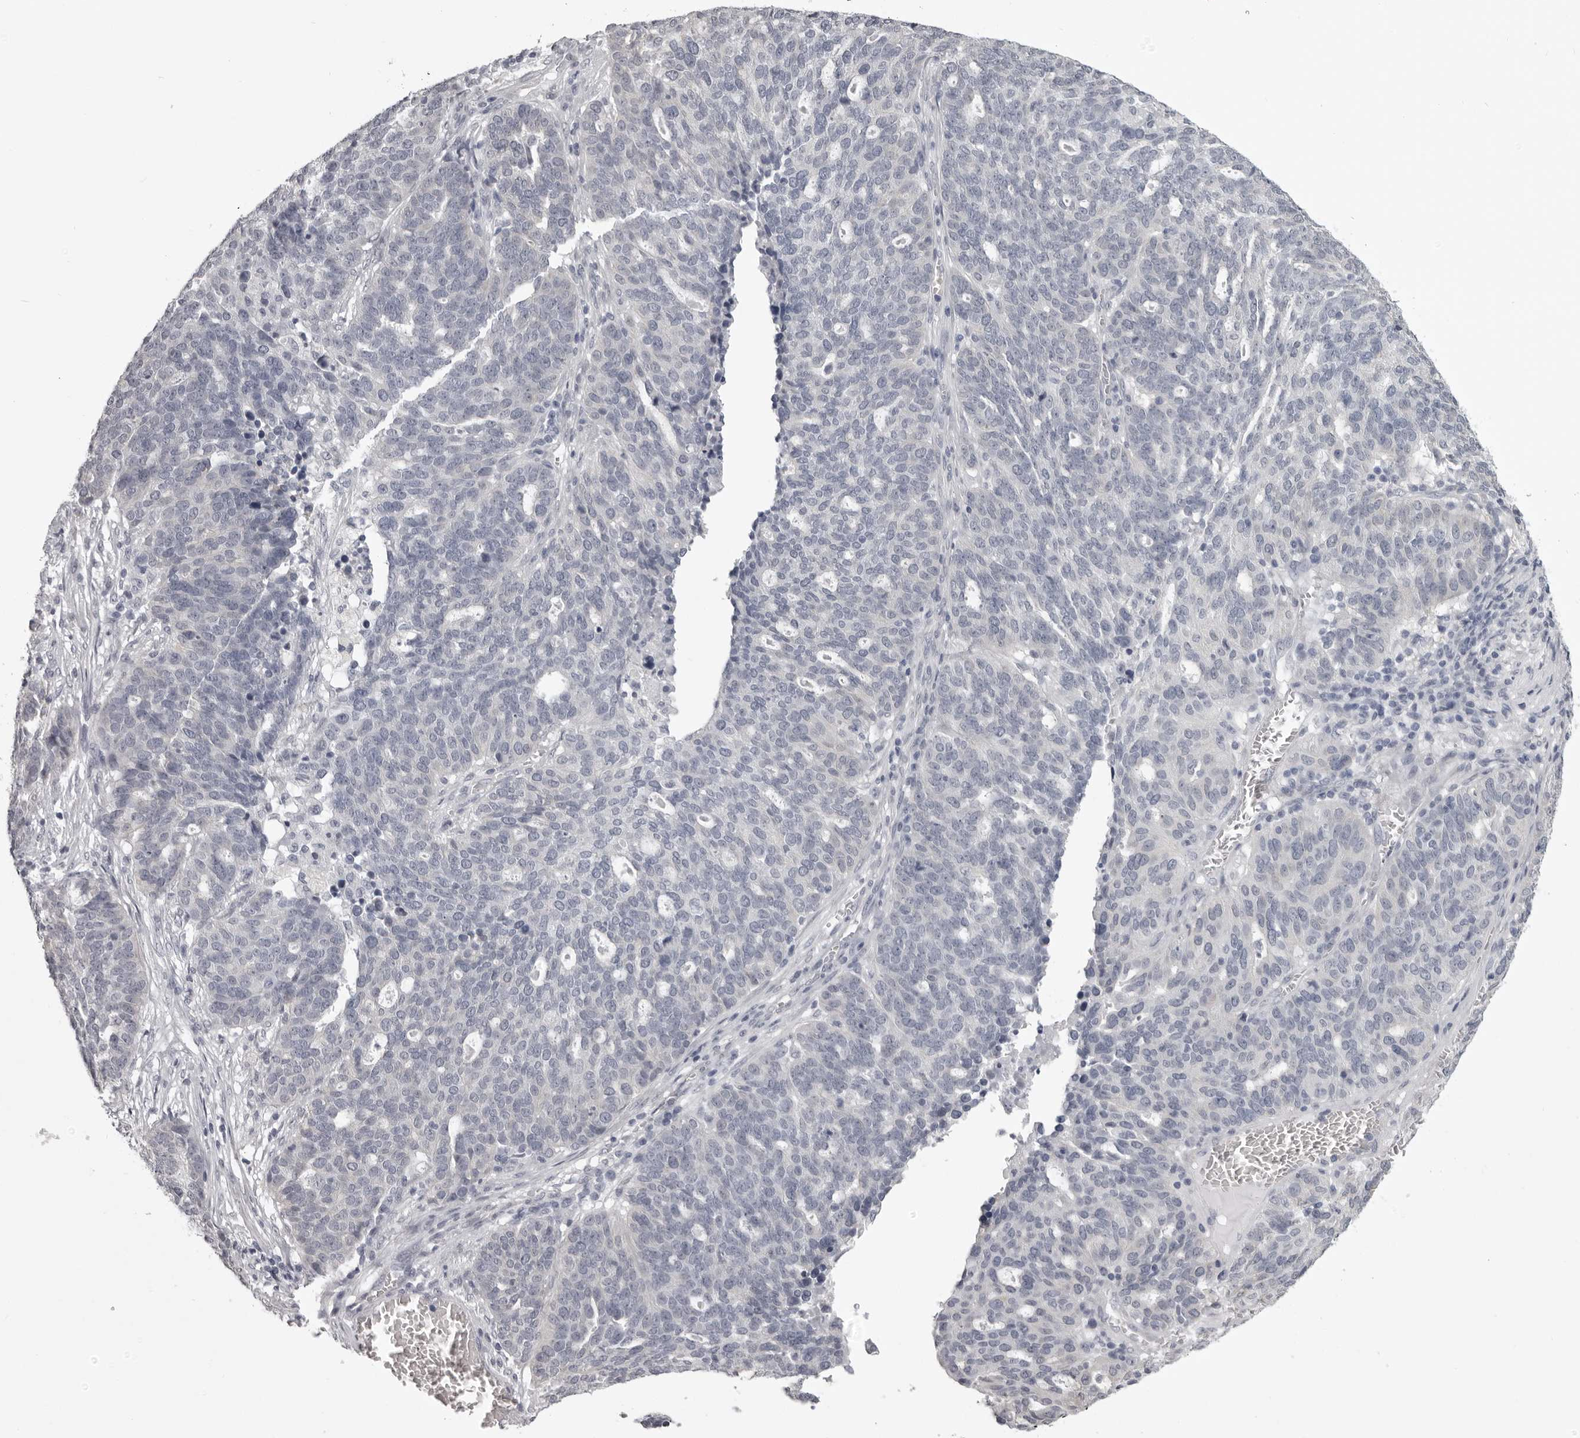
{"staining": {"intensity": "negative", "quantity": "none", "location": "none"}, "tissue": "ovarian cancer", "cell_type": "Tumor cells", "image_type": "cancer", "snomed": [{"axis": "morphology", "description": "Cystadenocarcinoma, serous, NOS"}, {"axis": "topography", "description": "Ovary"}], "caption": "This image is of ovarian cancer stained with immunohistochemistry (IHC) to label a protein in brown with the nuclei are counter-stained blue. There is no staining in tumor cells. (DAB IHC visualized using brightfield microscopy, high magnification).", "gene": "EPHA10", "patient": {"sex": "female", "age": 59}}